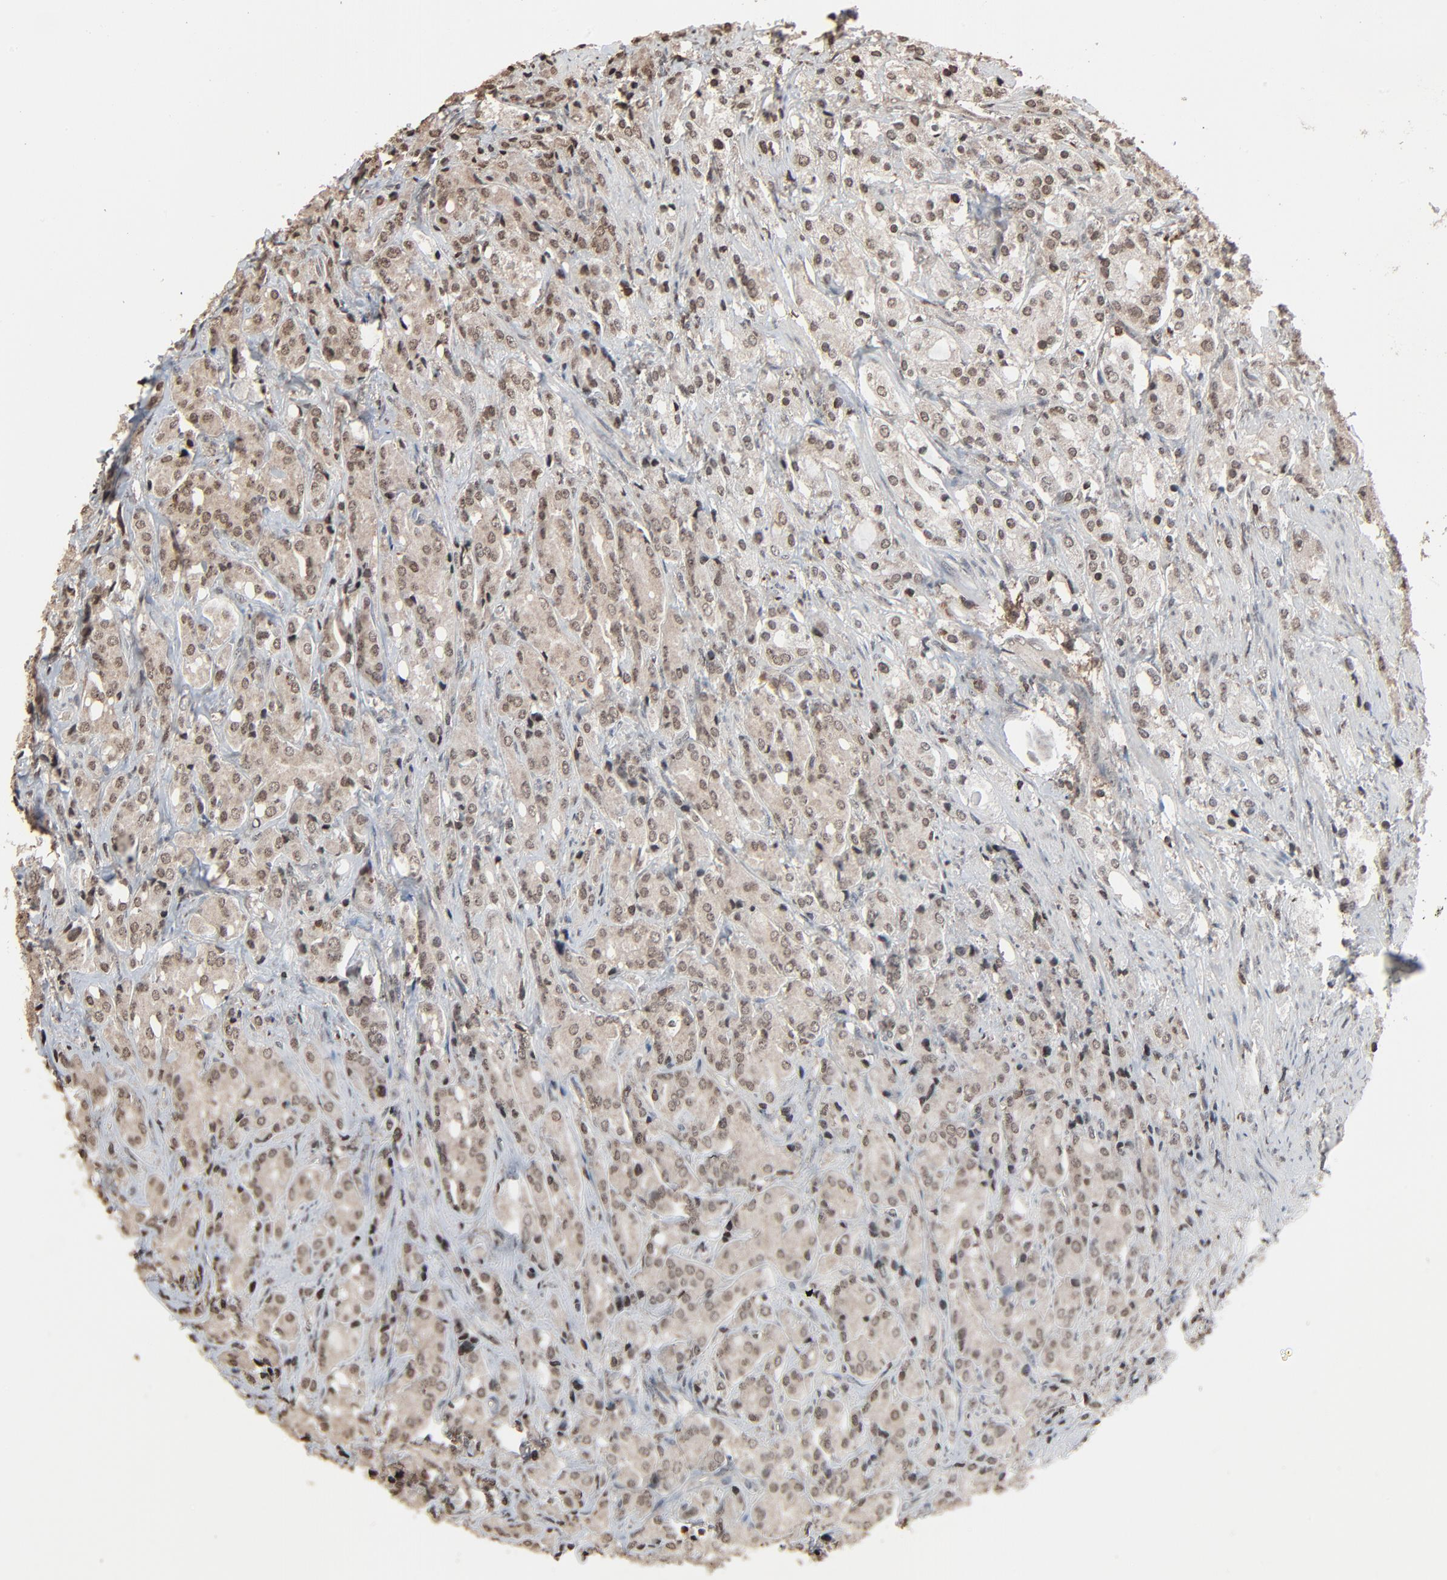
{"staining": {"intensity": "moderate", "quantity": ">75%", "location": "cytoplasmic/membranous,nuclear"}, "tissue": "prostate cancer", "cell_type": "Tumor cells", "image_type": "cancer", "snomed": [{"axis": "morphology", "description": "Adenocarcinoma, High grade"}, {"axis": "topography", "description": "Prostate"}], "caption": "Immunohistochemistry (IHC) image of human prostate cancer (adenocarcinoma (high-grade)) stained for a protein (brown), which exhibits medium levels of moderate cytoplasmic/membranous and nuclear staining in about >75% of tumor cells.", "gene": "RPS6KA3", "patient": {"sex": "male", "age": 68}}